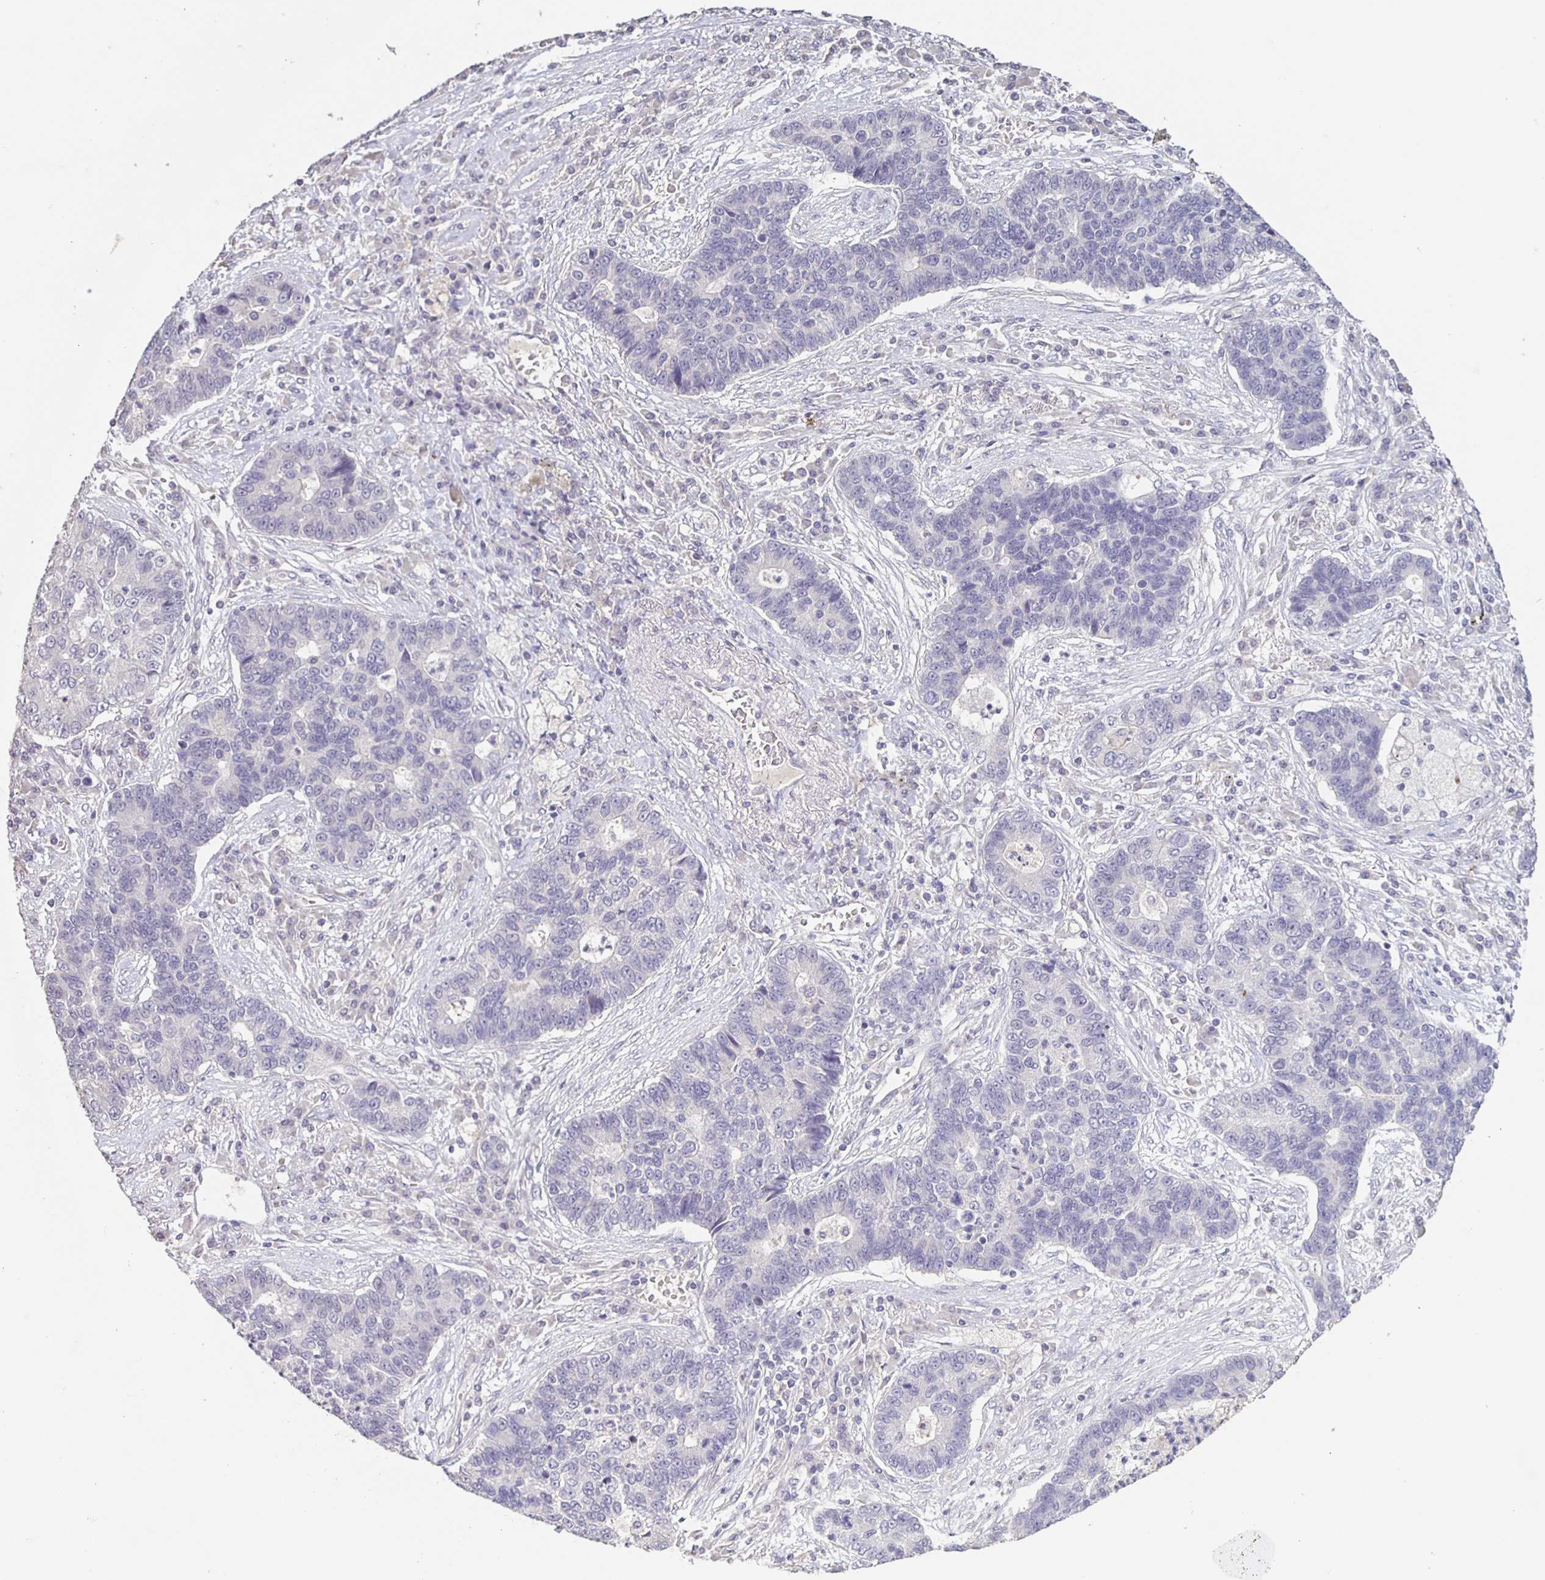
{"staining": {"intensity": "negative", "quantity": "none", "location": "none"}, "tissue": "lung cancer", "cell_type": "Tumor cells", "image_type": "cancer", "snomed": [{"axis": "morphology", "description": "Adenocarcinoma, NOS"}, {"axis": "topography", "description": "Lung"}], "caption": "There is no significant staining in tumor cells of lung cancer (adenocarcinoma). (DAB immunohistochemistry visualized using brightfield microscopy, high magnification).", "gene": "INSL5", "patient": {"sex": "female", "age": 57}}